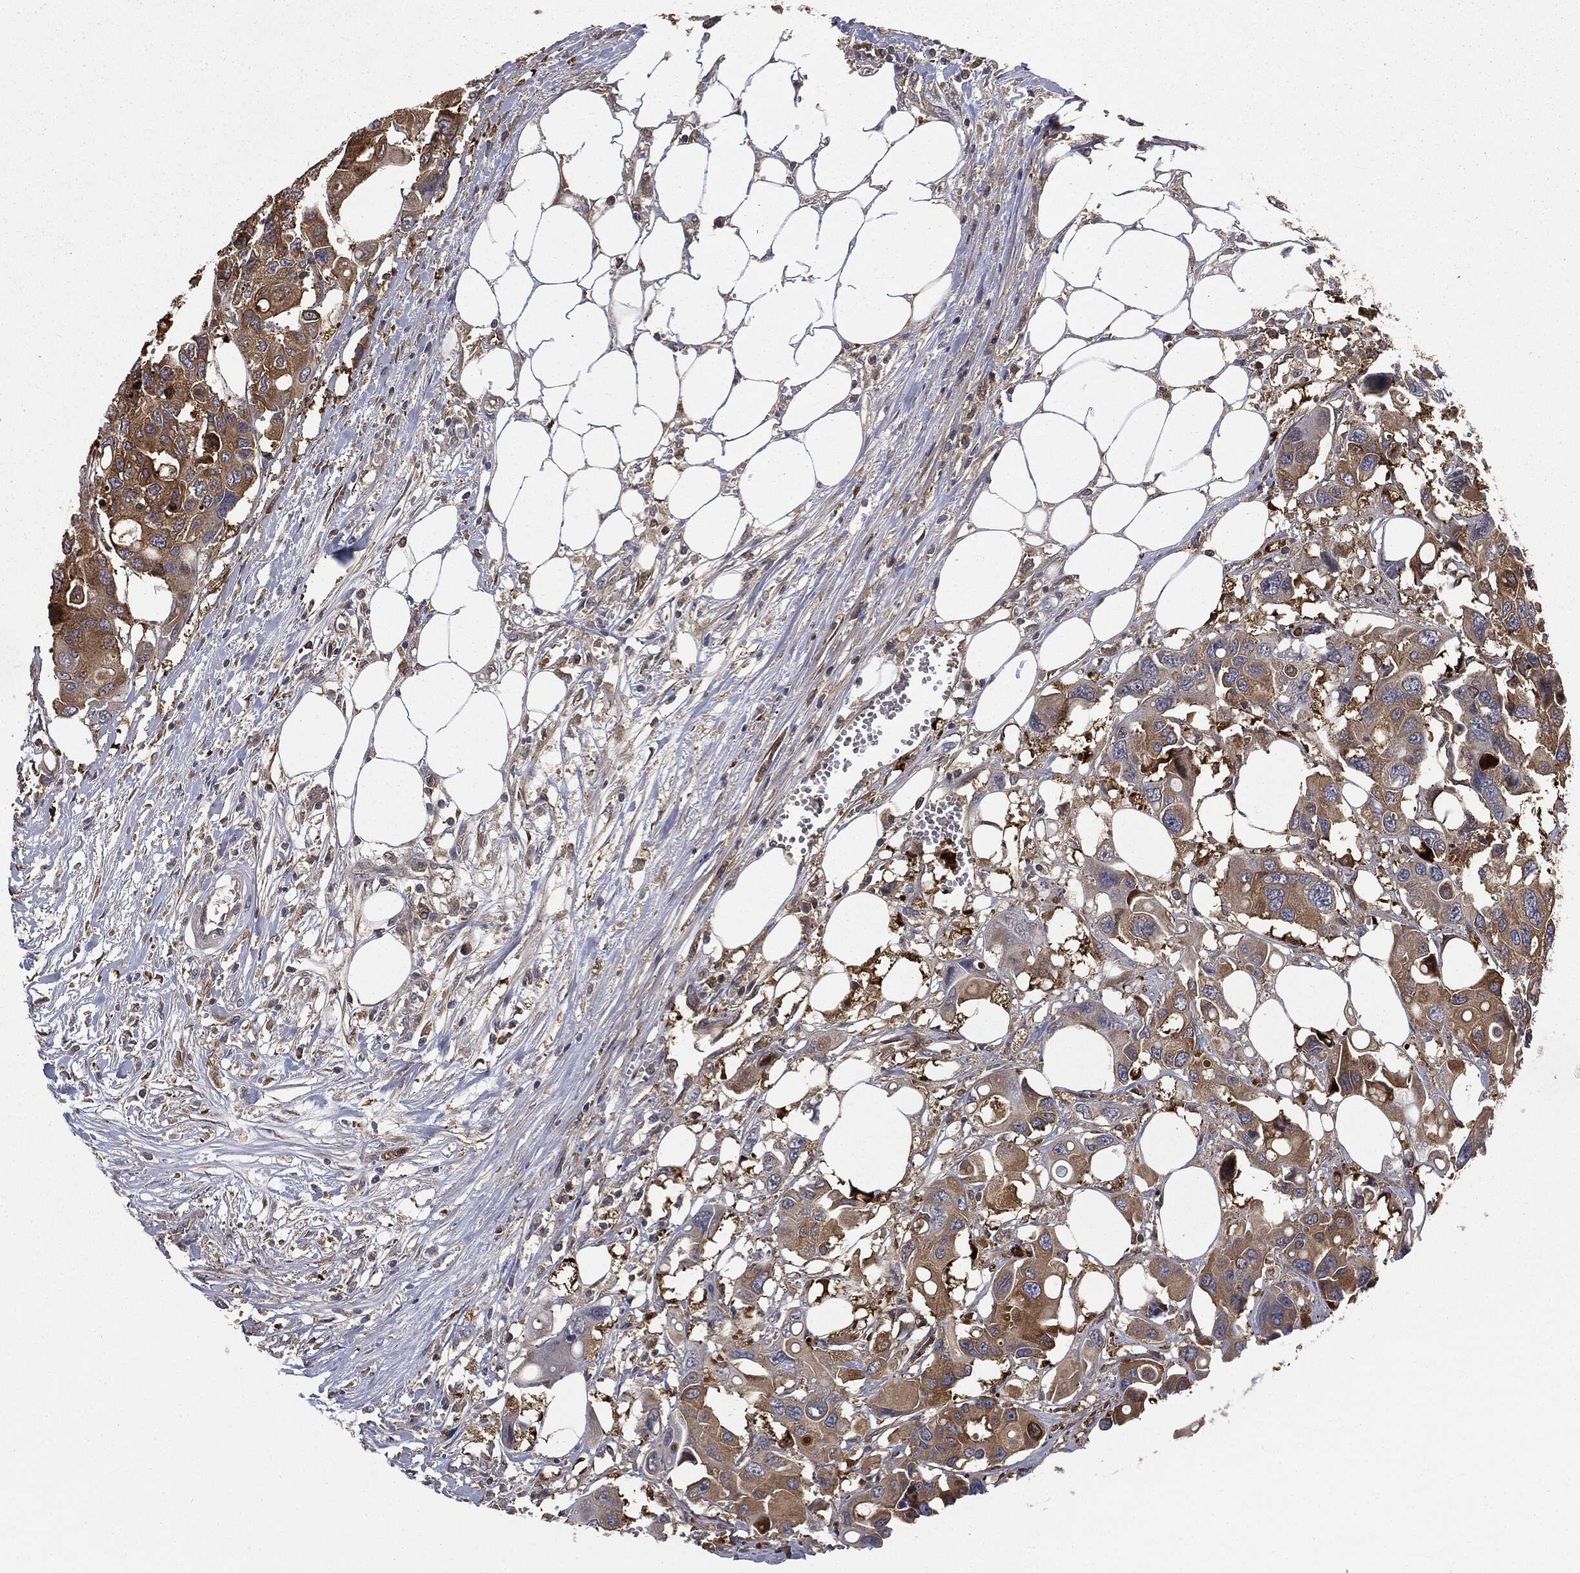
{"staining": {"intensity": "moderate", "quantity": ">75%", "location": "cytoplasmic/membranous"}, "tissue": "colorectal cancer", "cell_type": "Tumor cells", "image_type": "cancer", "snomed": [{"axis": "morphology", "description": "Adenocarcinoma, NOS"}, {"axis": "topography", "description": "Colon"}], "caption": "A histopathology image of human colorectal adenocarcinoma stained for a protein displays moderate cytoplasmic/membranous brown staining in tumor cells. (Brightfield microscopy of DAB IHC at high magnification).", "gene": "GNB5", "patient": {"sex": "male", "age": 77}}